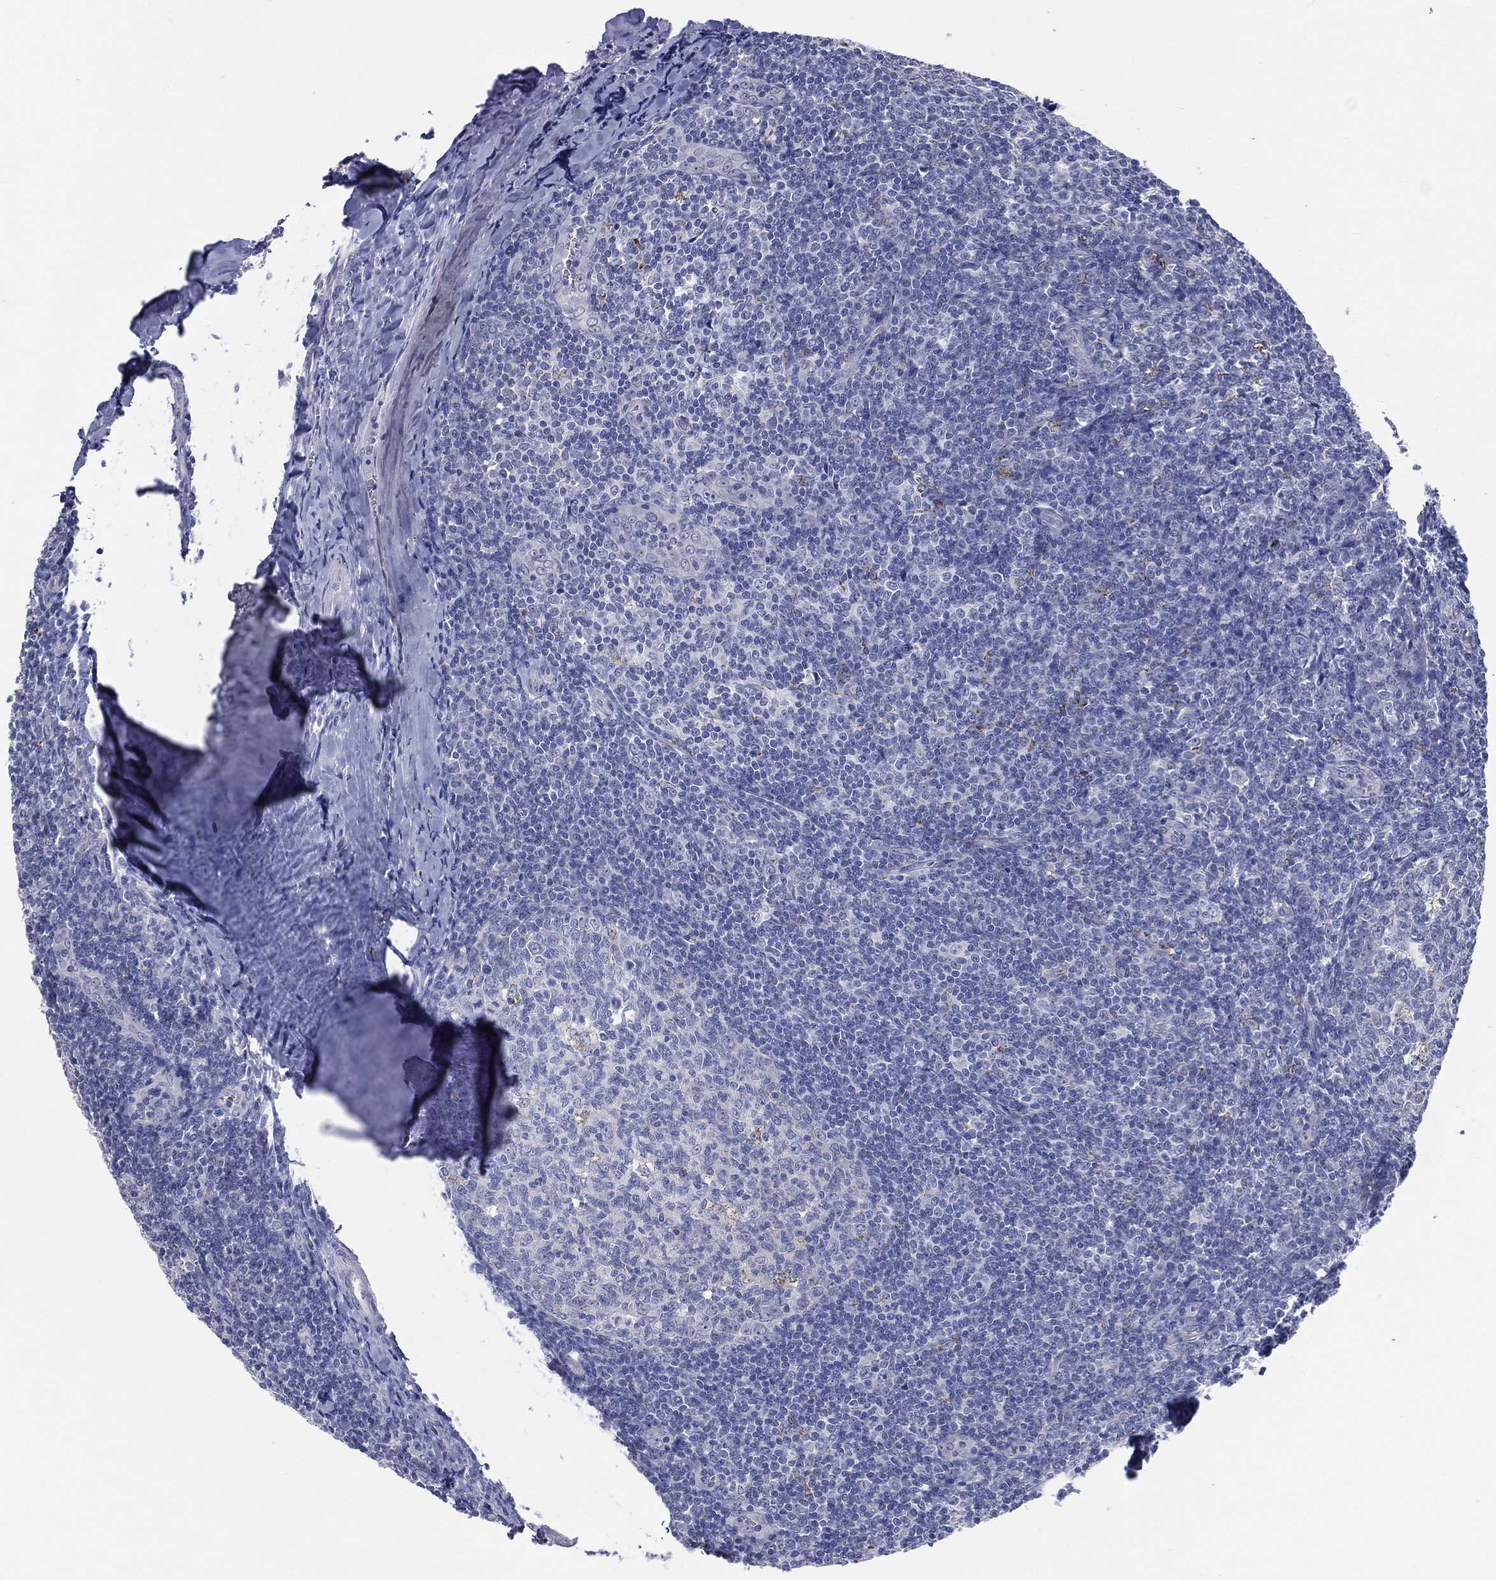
{"staining": {"intensity": "moderate", "quantity": "<25%", "location": "cytoplasmic/membranous"}, "tissue": "tonsil", "cell_type": "Germinal center cells", "image_type": "normal", "snomed": [{"axis": "morphology", "description": "Normal tissue, NOS"}, {"axis": "topography", "description": "Tonsil"}], "caption": "Immunohistochemical staining of unremarkable human tonsil demonstrates low levels of moderate cytoplasmic/membranous staining in approximately <25% of germinal center cells.", "gene": "AKAP3", "patient": {"sex": "male", "age": 20}}